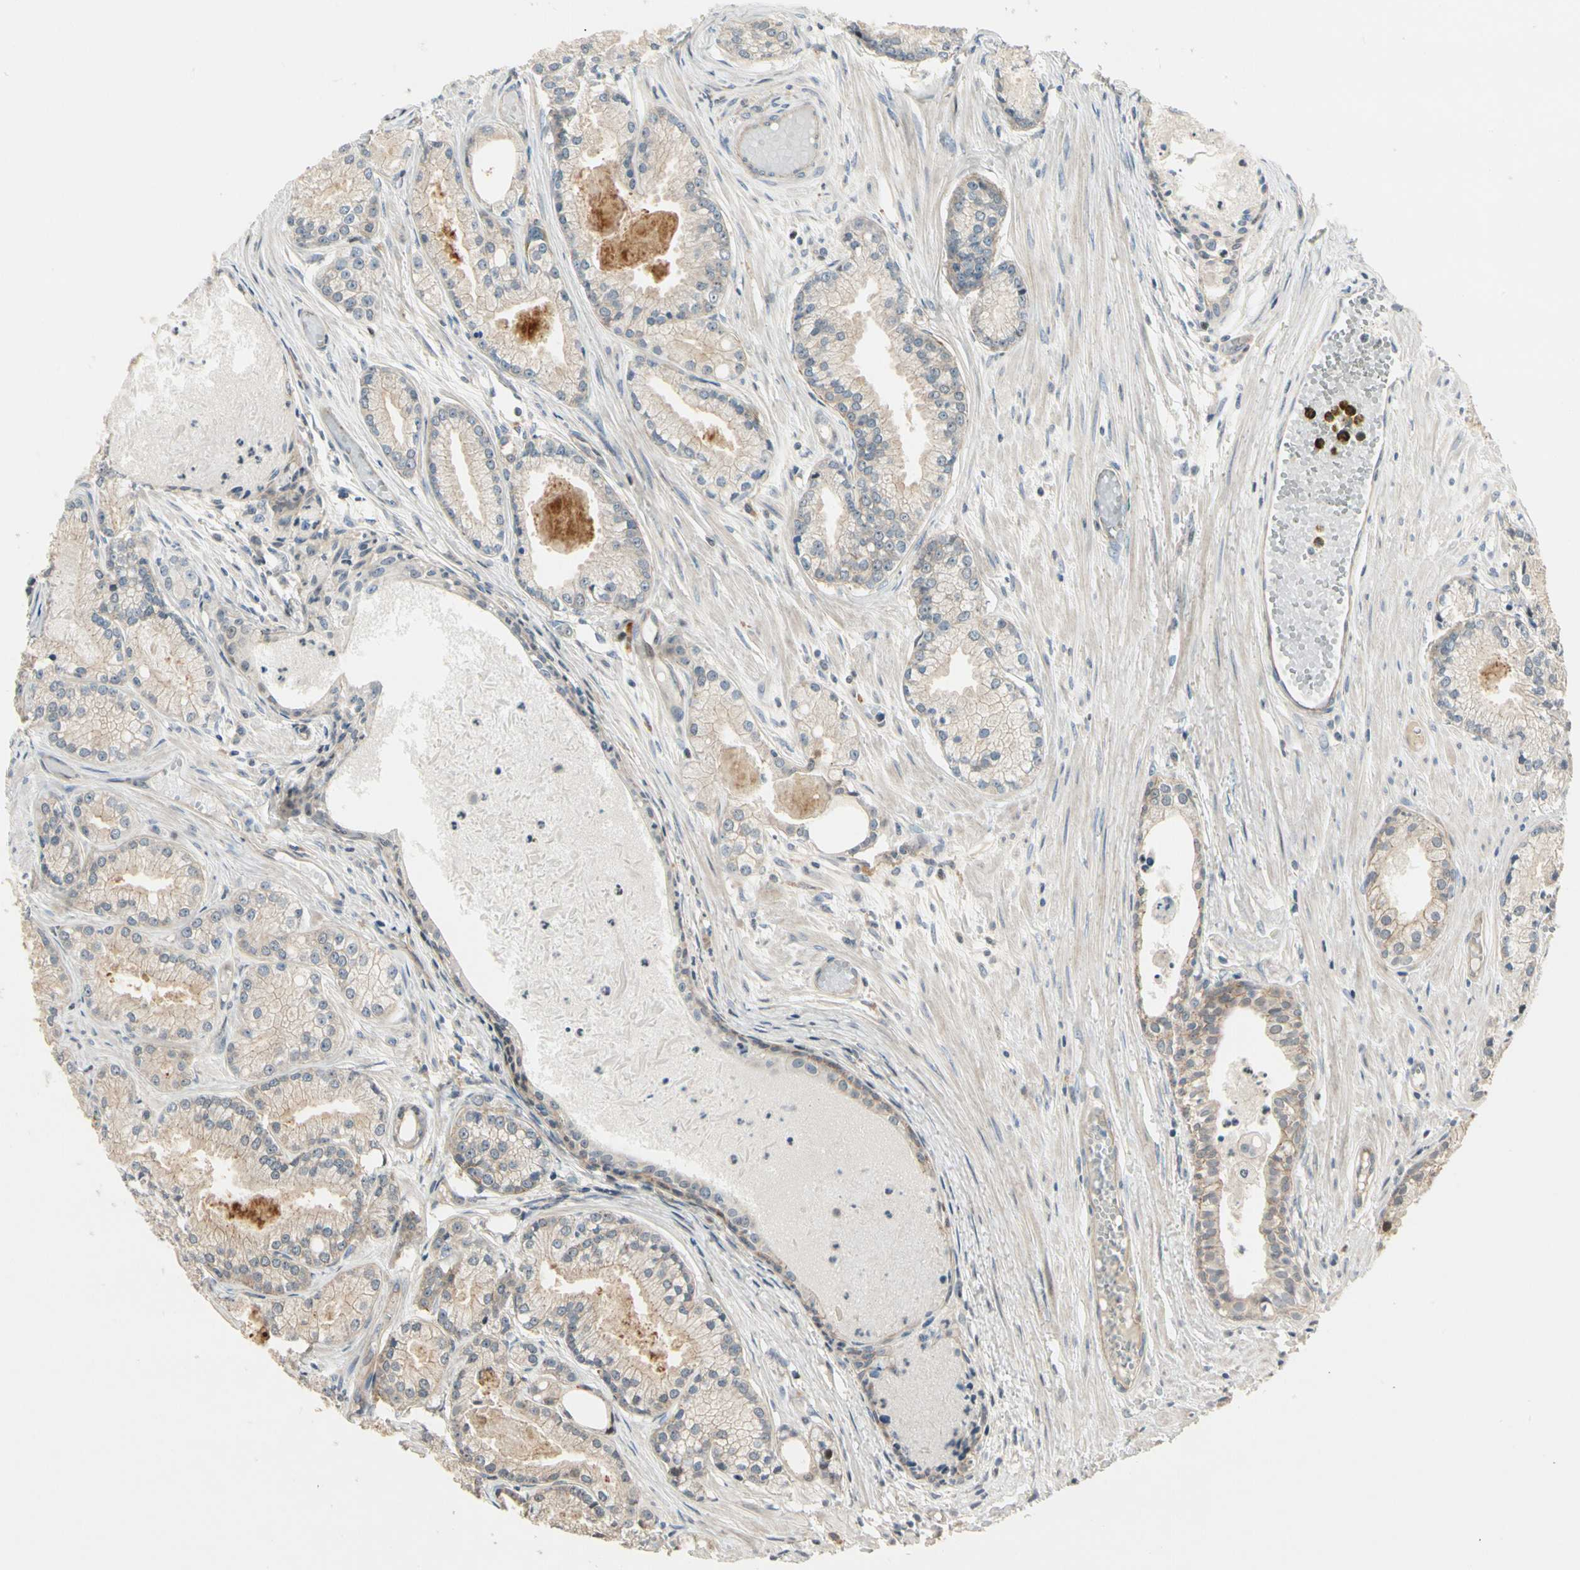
{"staining": {"intensity": "weak", "quantity": "25%-75%", "location": "cytoplasmic/membranous,nuclear"}, "tissue": "prostate cancer", "cell_type": "Tumor cells", "image_type": "cancer", "snomed": [{"axis": "morphology", "description": "Adenocarcinoma, Low grade"}, {"axis": "topography", "description": "Prostate"}], "caption": "The image exhibits immunohistochemical staining of prostate cancer (adenocarcinoma (low-grade)). There is weak cytoplasmic/membranous and nuclear expression is appreciated in approximately 25%-75% of tumor cells. (Stains: DAB in brown, nuclei in blue, Microscopy: brightfield microscopy at high magnification).", "gene": "P3H2", "patient": {"sex": "male", "age": 72}}